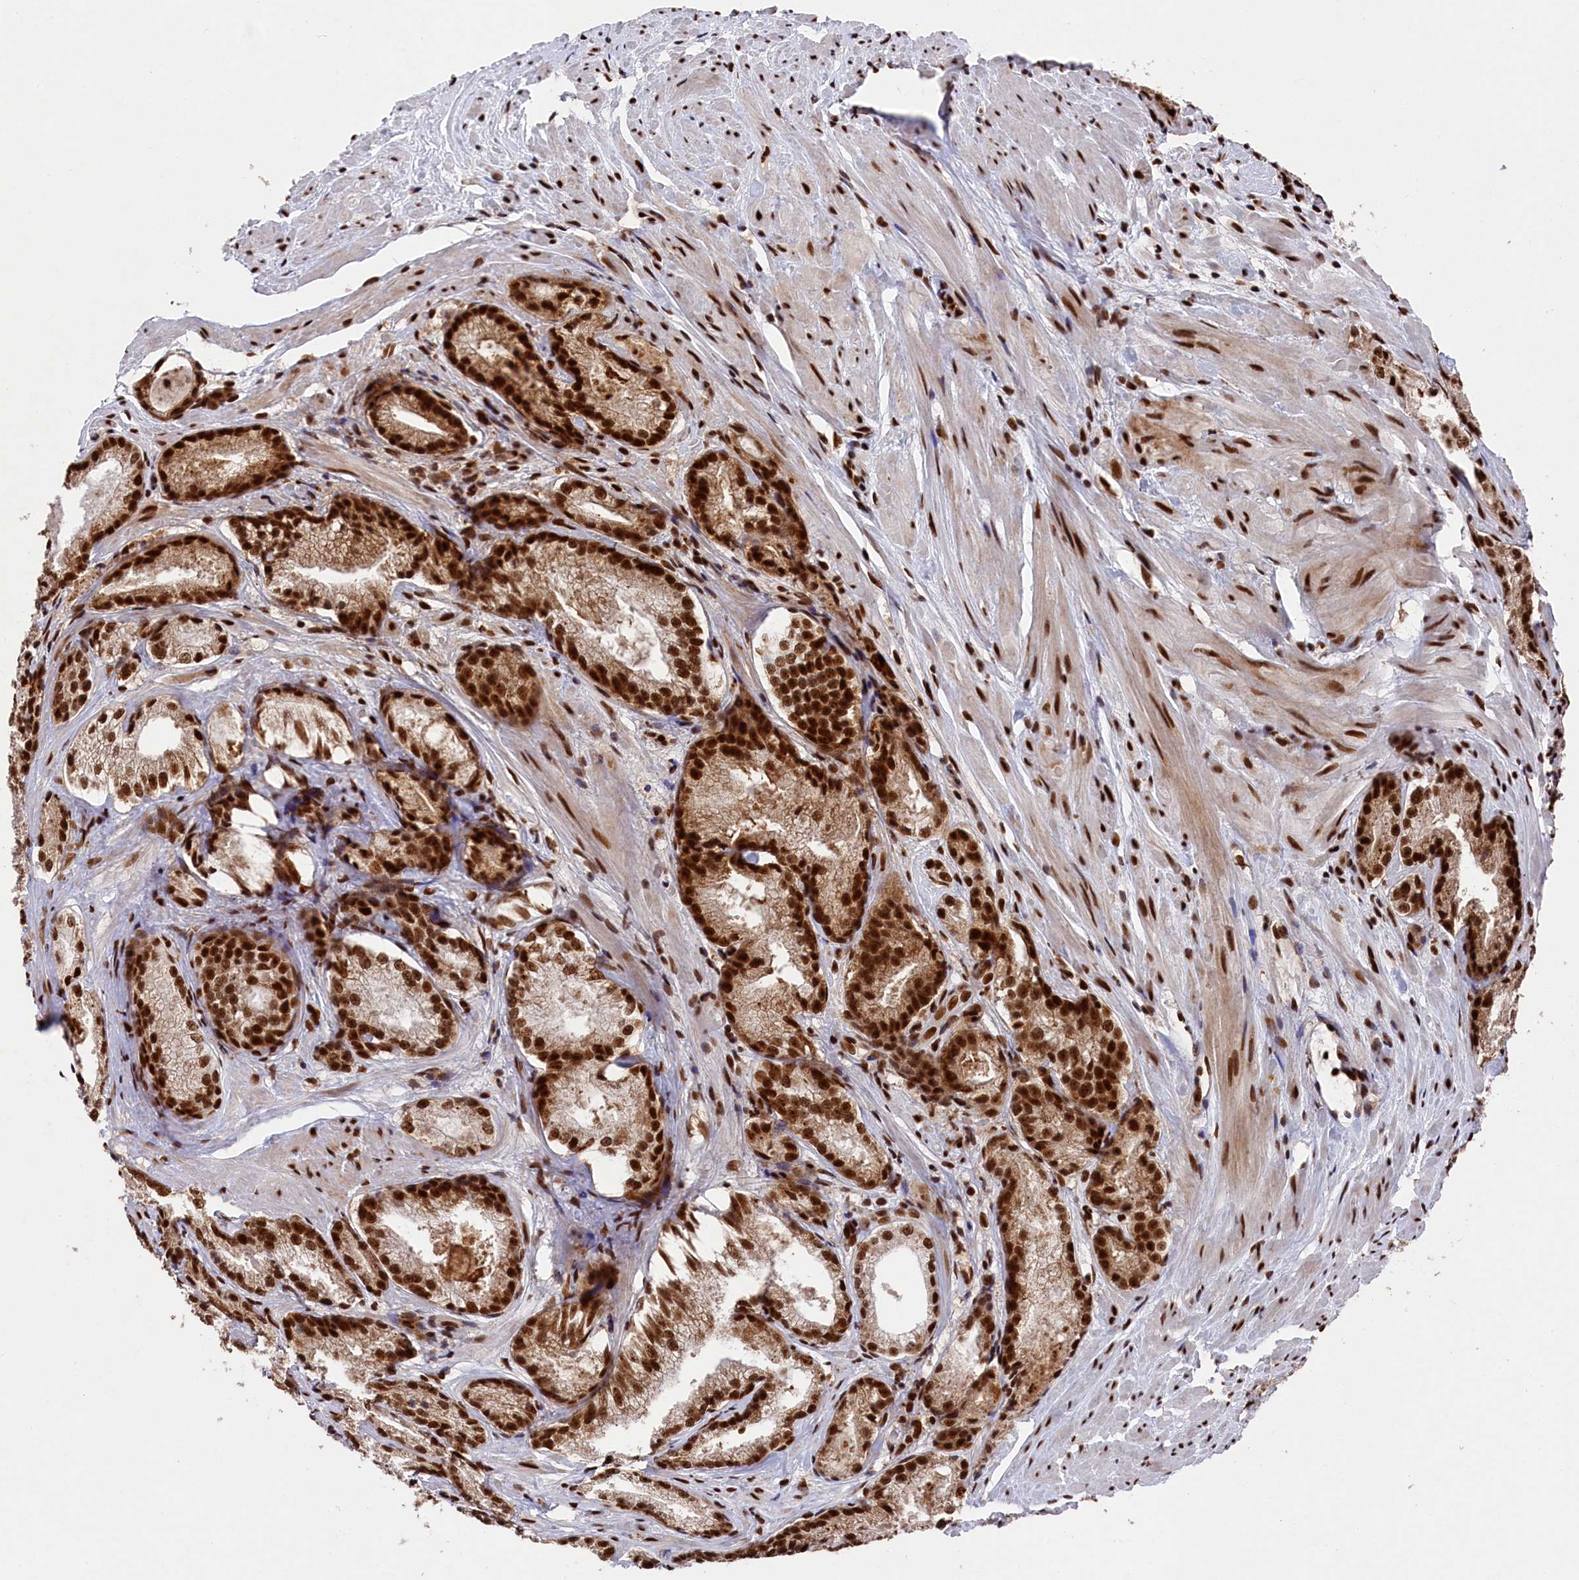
{"staining": {"intensity": "strong", "quantity": ">75%", "location": "nuclear"}, "tissue": "prostate cancer", "cell_type": "Tumor cells", "image_type": "cancer", "snomed": [{"axis": "morphology", "description": "Adenocarcinoma, Low grade"}, {"axis": "topography", "description": "Prostate"}], "caption": "Strong nuclear protein positivity is identified in approximately >75% of tumor cells in adenocarcinoma (low-grade) (prostate).", "gene": "PRPF31", "patient": {"sex": "male", "age": 54}}